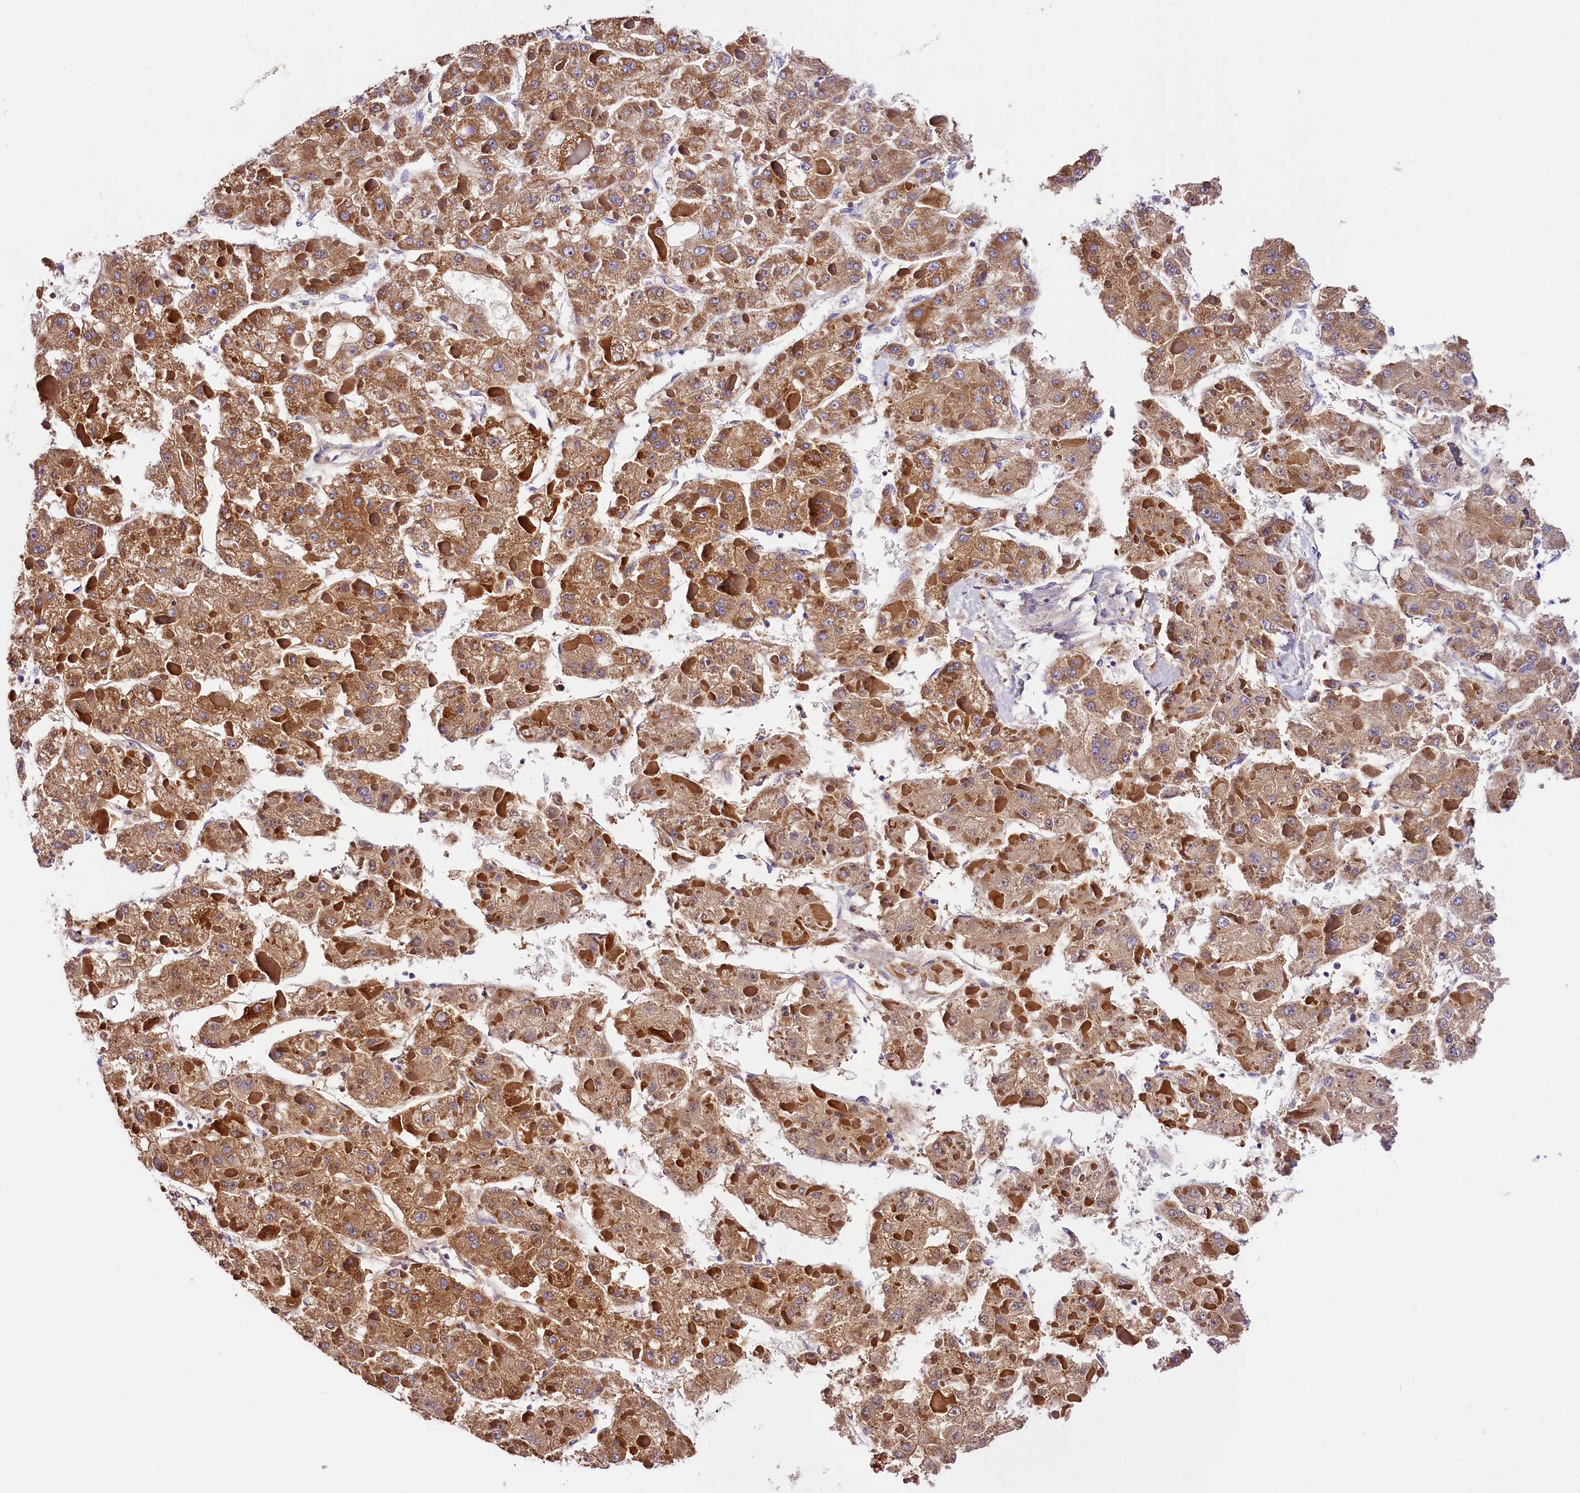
{"staining": {"intensity": "moderate", "quantity": ">75%", "location": "cytoplasmic/membranous"}, "tissue": "liver cancer", "cell_type": "Tumor cells", "image_type": "cancer", "snomed": [{"axis": "morphology", "description": "Carcinoma, Hepatocellular, NOS"}, {"axis": "topography", "description": "Liver"}], "caption": "Moderate cytoplasmic/membranous protein expression is present in approximately >75% of tumor cells in liver hepatocellular carcinoma.", "gene": "ACAA2", "patient": {"sex": "female", "age": 73}}